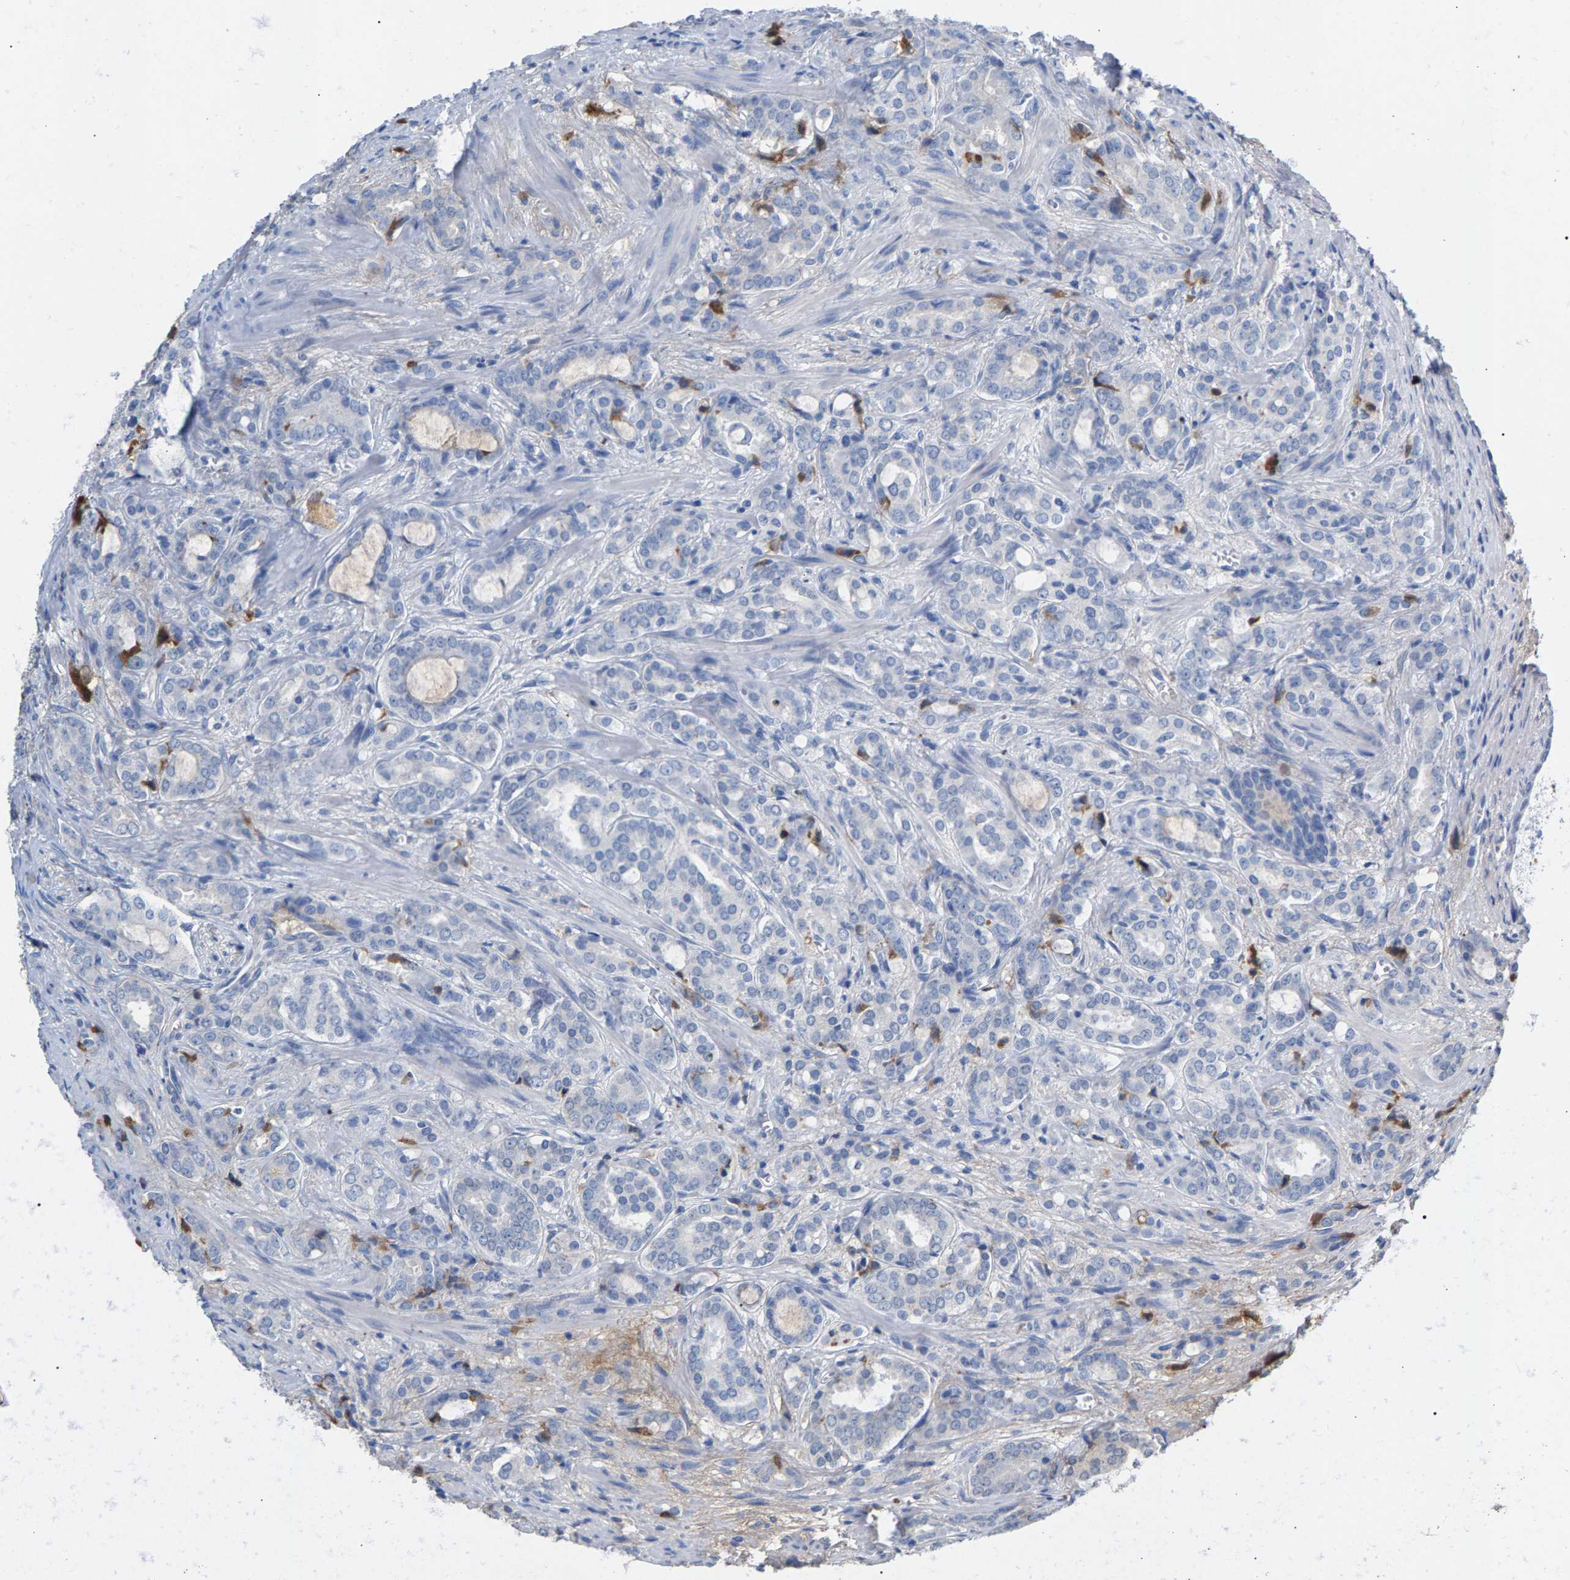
{"staining": {"intensity": "negative", "quantity": "none", "location": "none"}, "tissue": "prostate cancer", "cell_type": "Tumor cells", "image_type": "cancer", "snomed": [{"axis": "morphology", "description": "Adenocarcinoma, High grade"}, {"axis": "topography", "description": "Prostate"}], "caption": "Tumor cells are negative for protein expression in human prostate cancer (adenocarcinoma (high-grade)).", "gene": "APOH", "patient": {"sex": "male", "age": 64}}